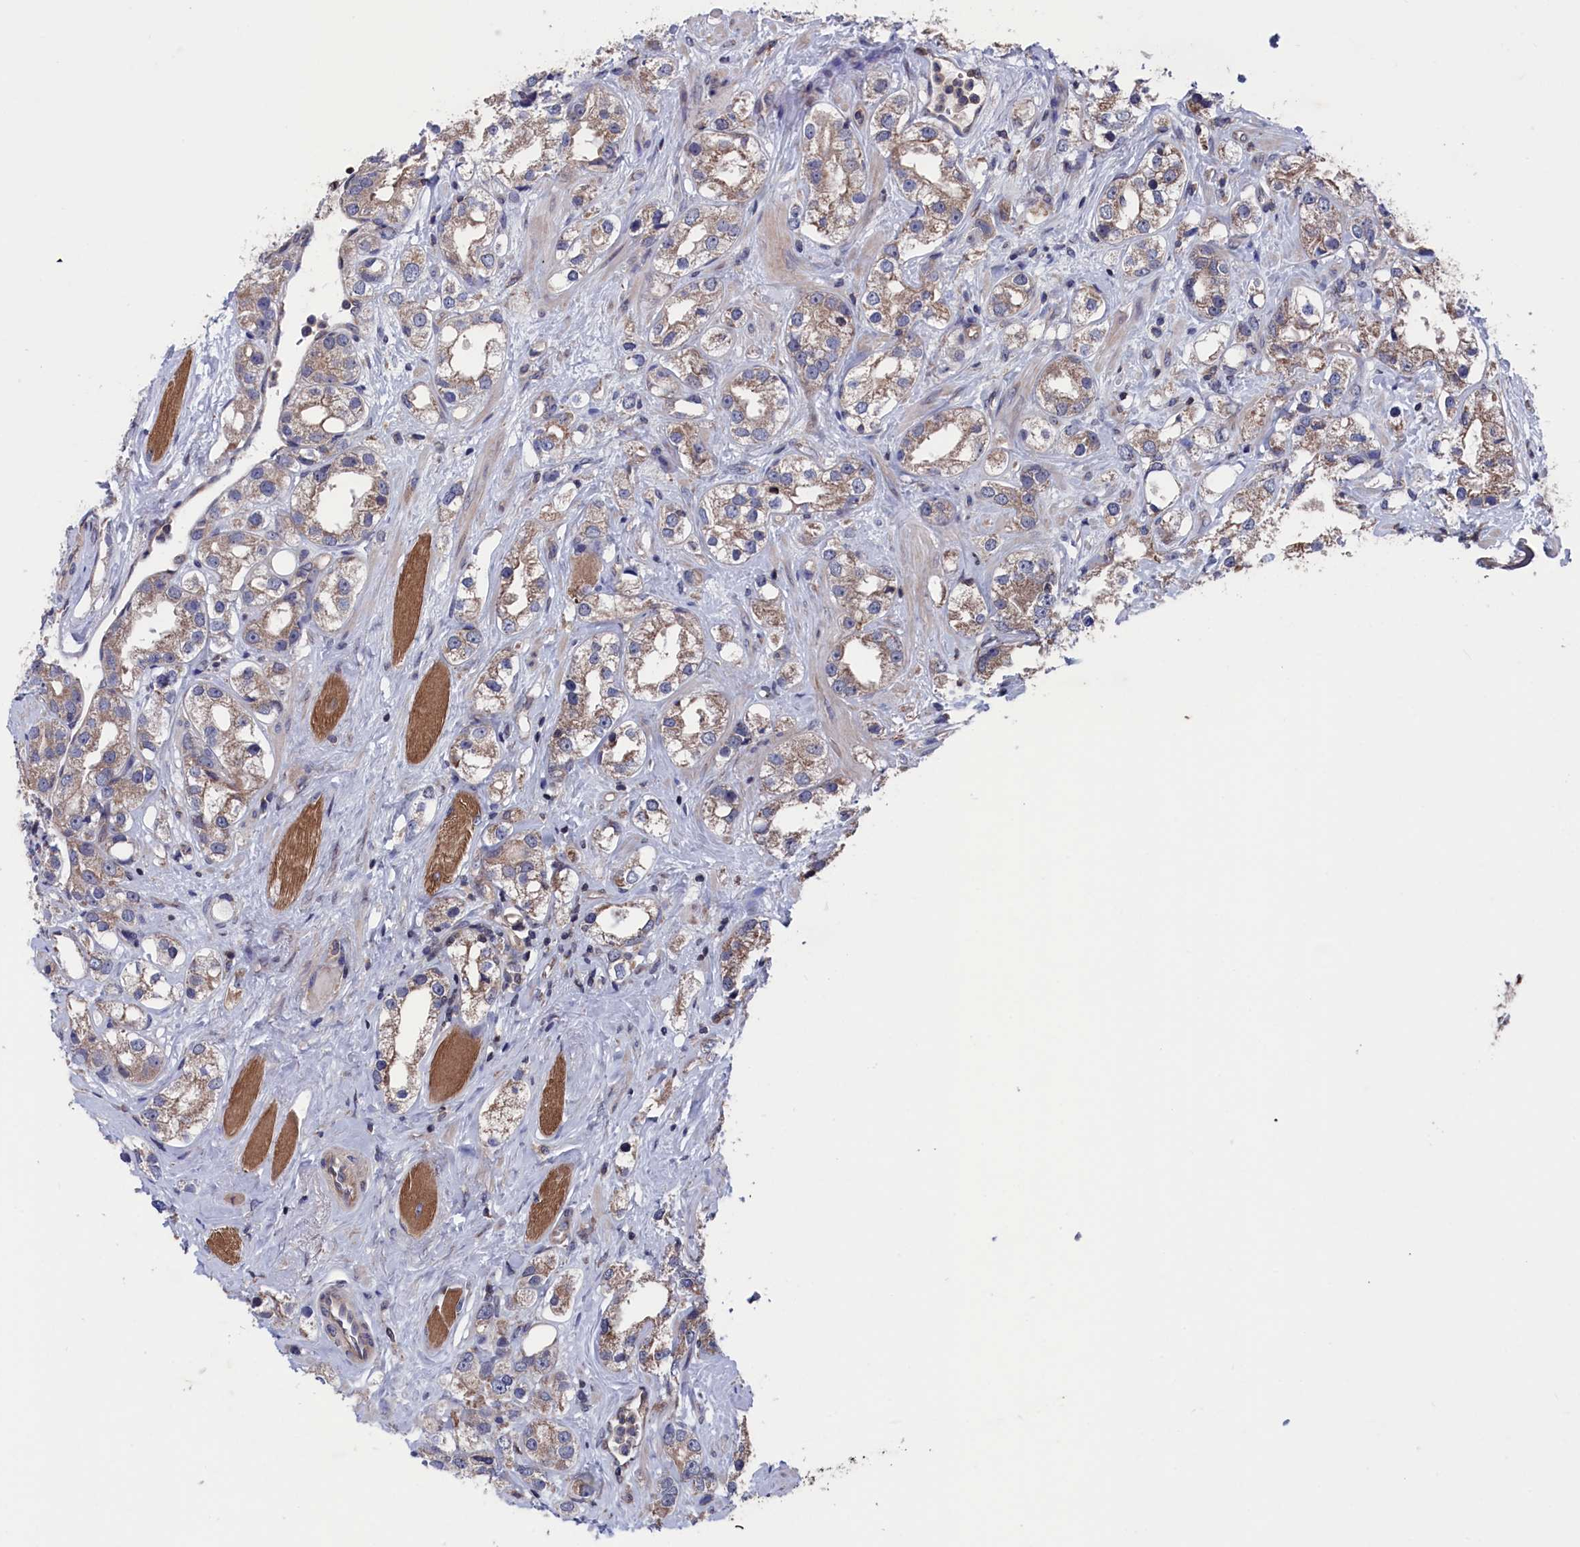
{"staining": {"intensity": "weak", "quantity": "25%-75%", "location": "cytoplasmic/membranous"}, "tissue": "prostate cancer", "cell_type": "Tumor cells", "image_type": "cancer", "snomed": [{"axis": "morphology", "description": "Adenocarcinoma, NOS"}, {"axis": "topography", "description": "Prostate"}], "caption": "Protein expression analysis of human adenocarcinoma (prostate) reveals weak cytoplasmic/membranous positivity in about 25%-75% of tumor cells.", "gene": "SPATA13", "patient": {"sex": "male", "age": 79}}